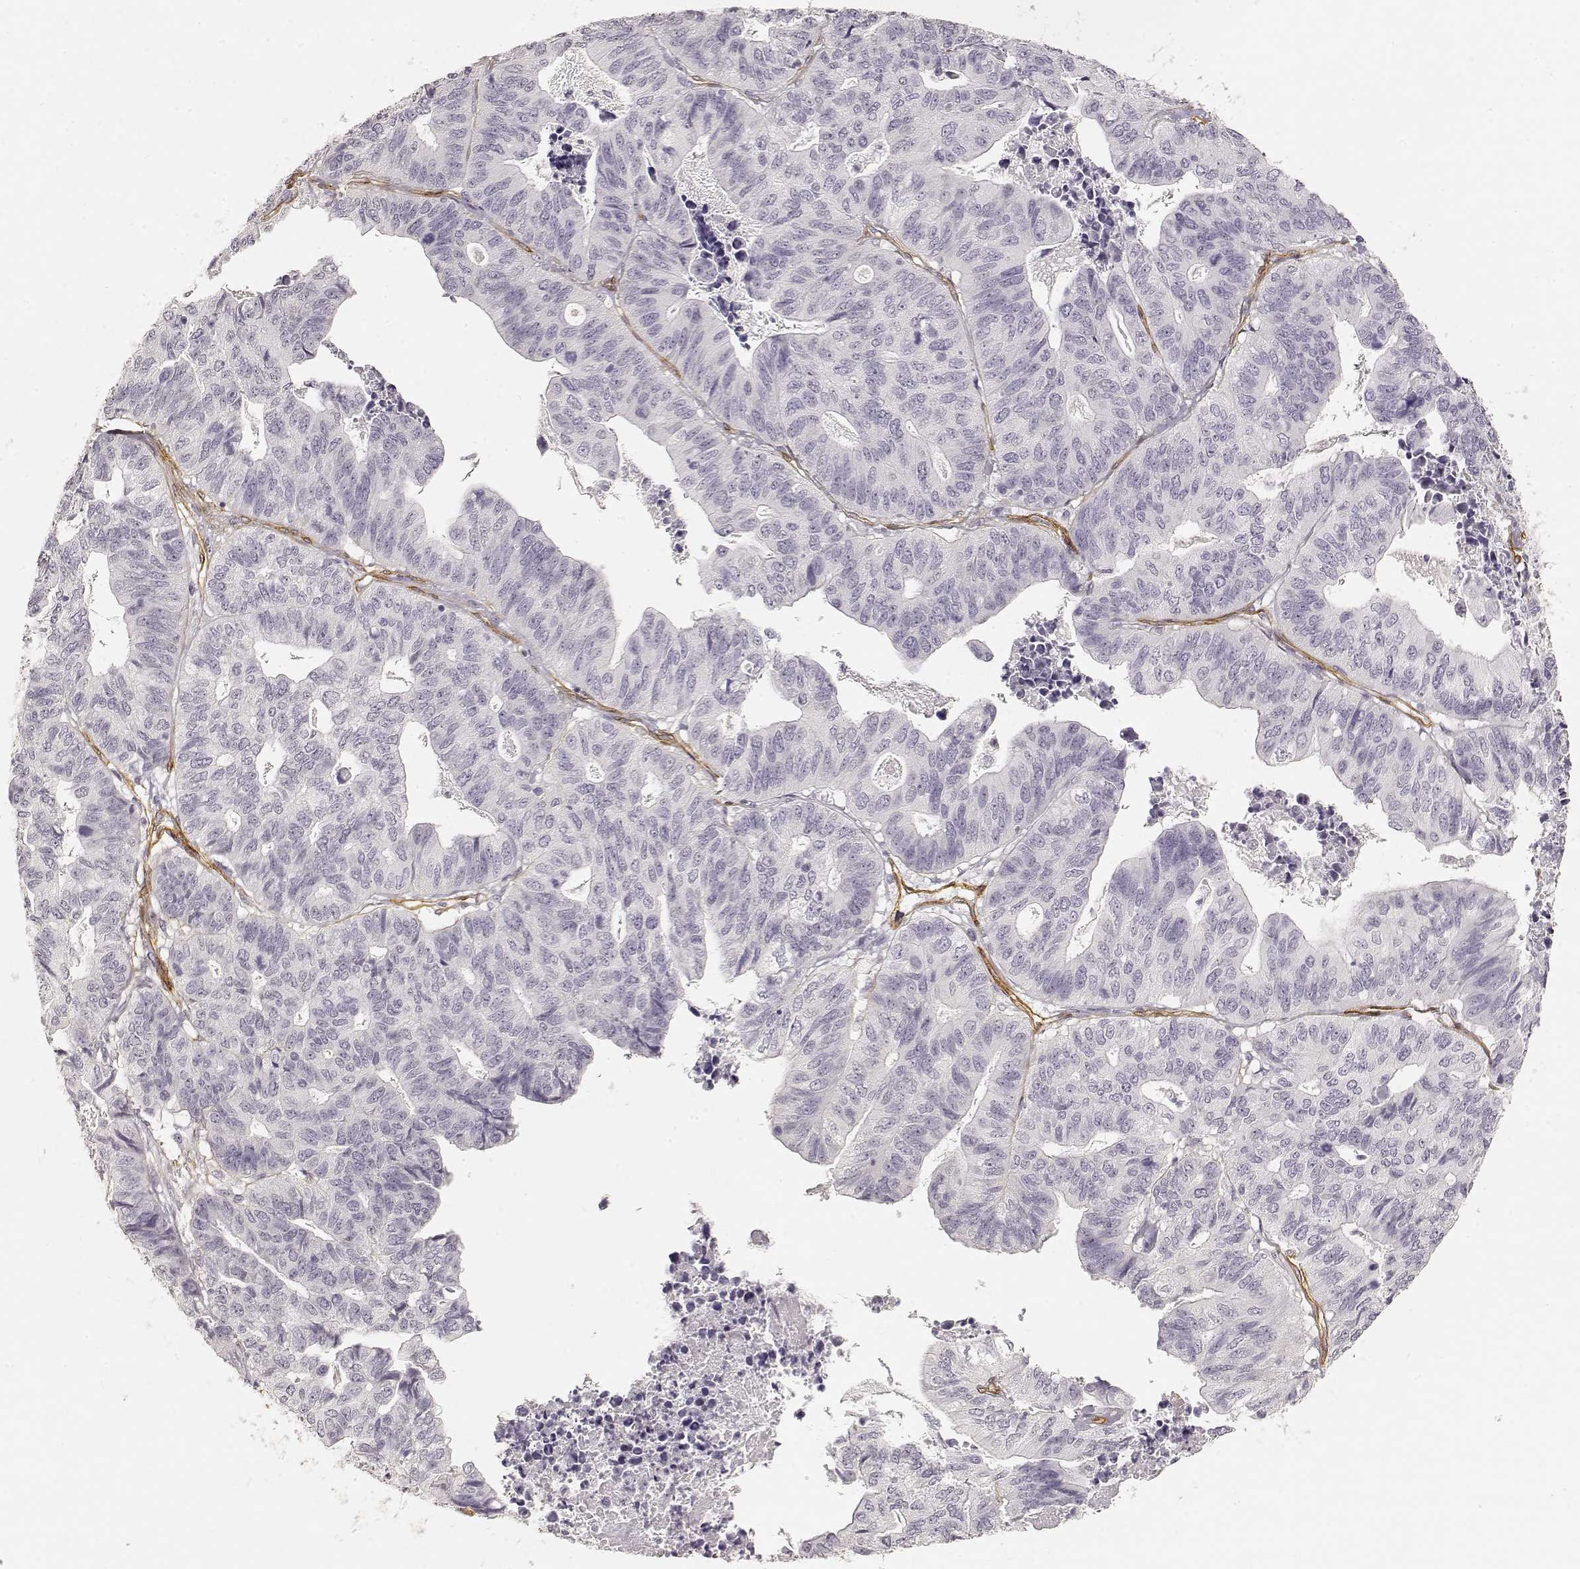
{"staining": {"intensity": "negative", "quantity": "none", "location": "none"}, "tissue": "stomach cancer", "cell_type": "Tumor cells", "image_type": "cancer", "snomed": [{"axis": "morphology", "description": "Adenocarcinoma, NOS"}, {"axis": "topography", "description": "Stomach, upper"}], "caption": "This is a image of immunohistochemistry (IHC) staining of stomach cancer (adenocarcinoma), which shows no staining in tumor cells.", "gene": "LAMA4", "patient": {"sex": "female", "age": 67}}